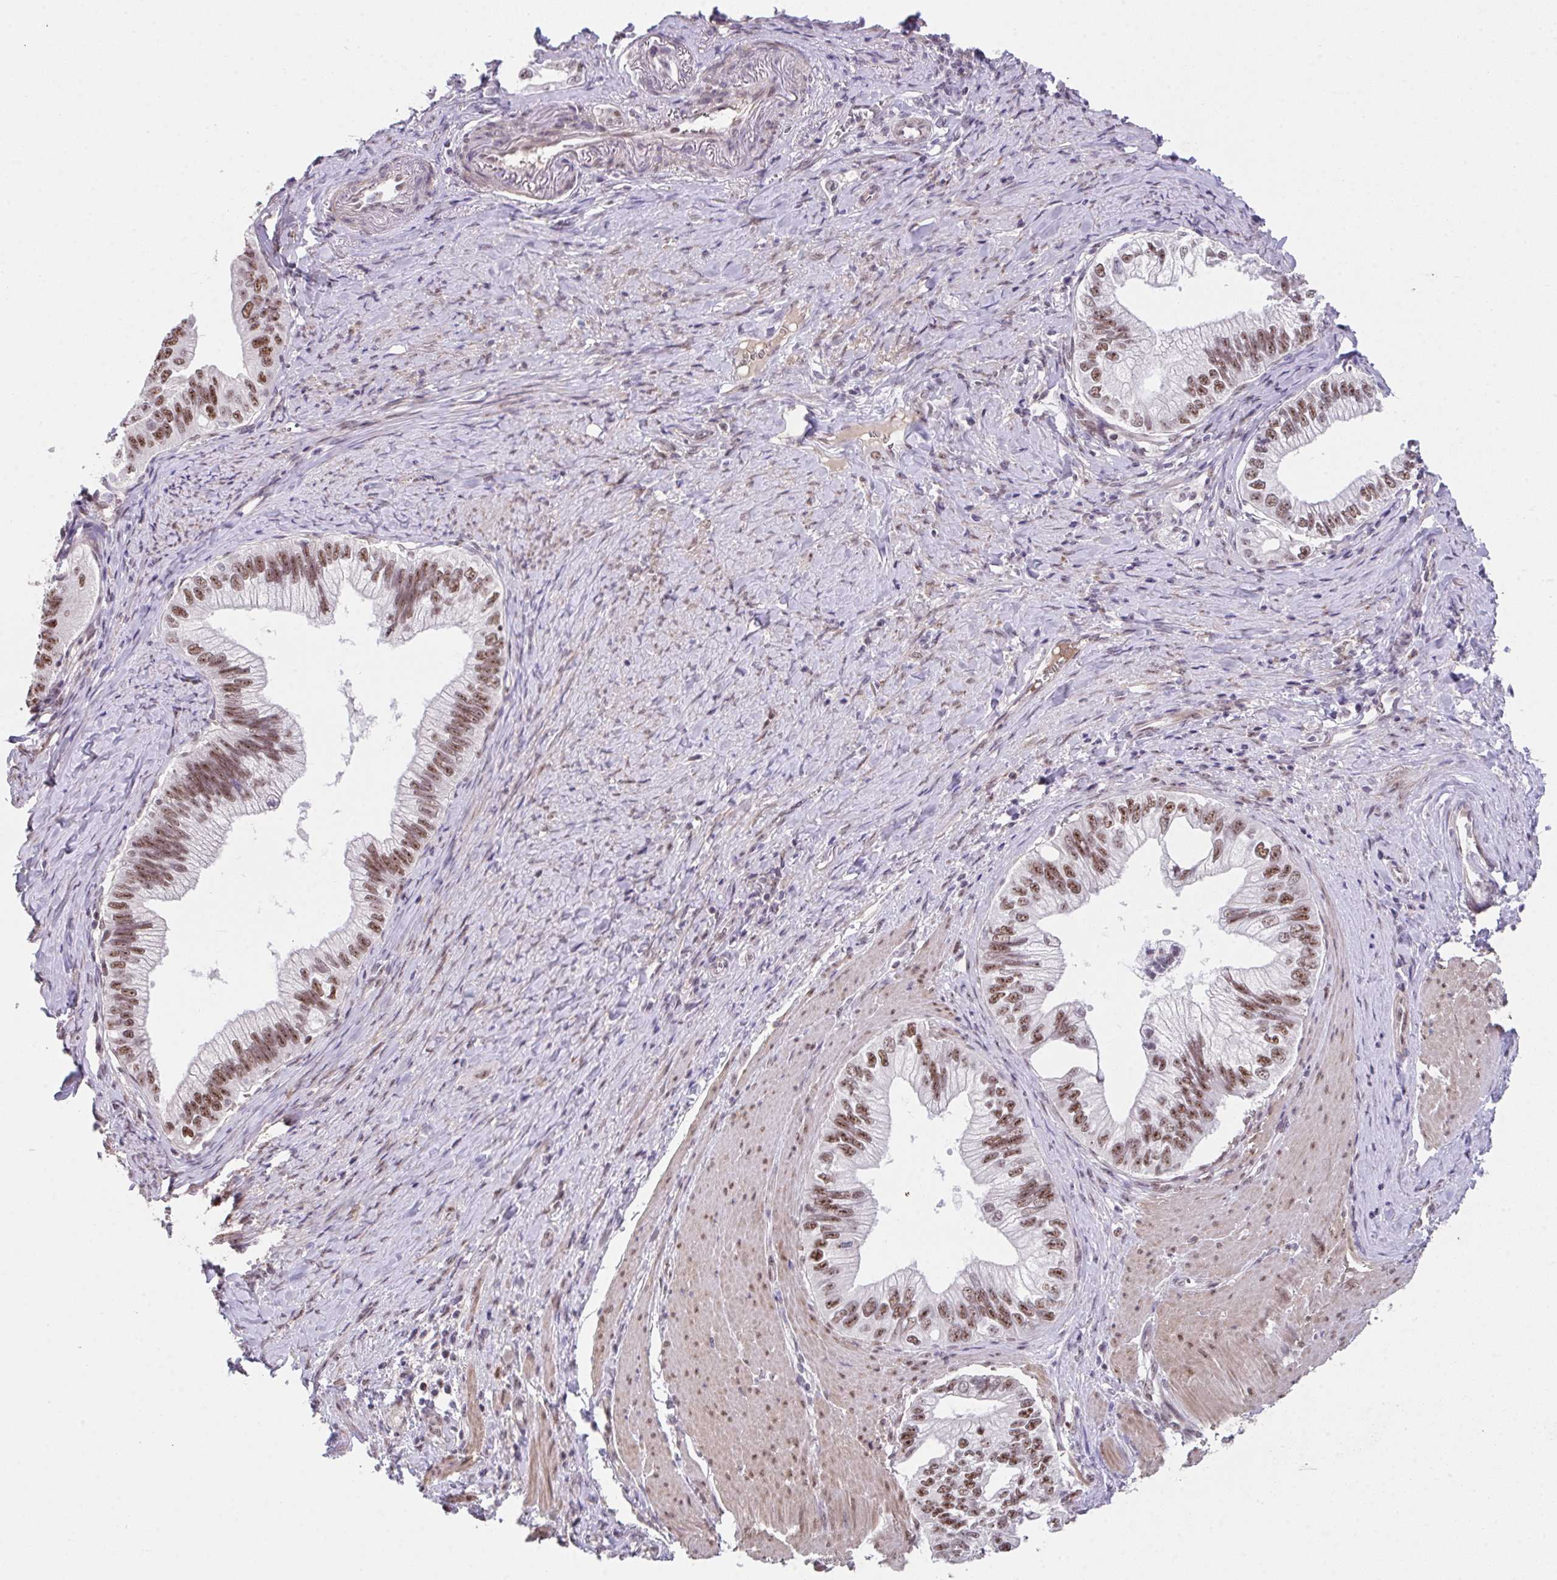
{"staining": {"intensity": "moderate", "quantity": ">75%", "location": "nuclear"}, "tissue": "pancreatic cancer", "cell_type": "Tumor cells", "image_type": "cancer", "snomed": [{"axis": "morphology", "description": "Adenocarcinoma, NOS"}, {"axis": "topography", "description": "Pancreas"}], "caption": "DAB immunohistochemical staining of pancreatic cancer reveals moderate nuclear protein expression in approximately >75% of tumor cells.", "gene": "RBBP6", "patient": {"sex": "male", "age": 70}}